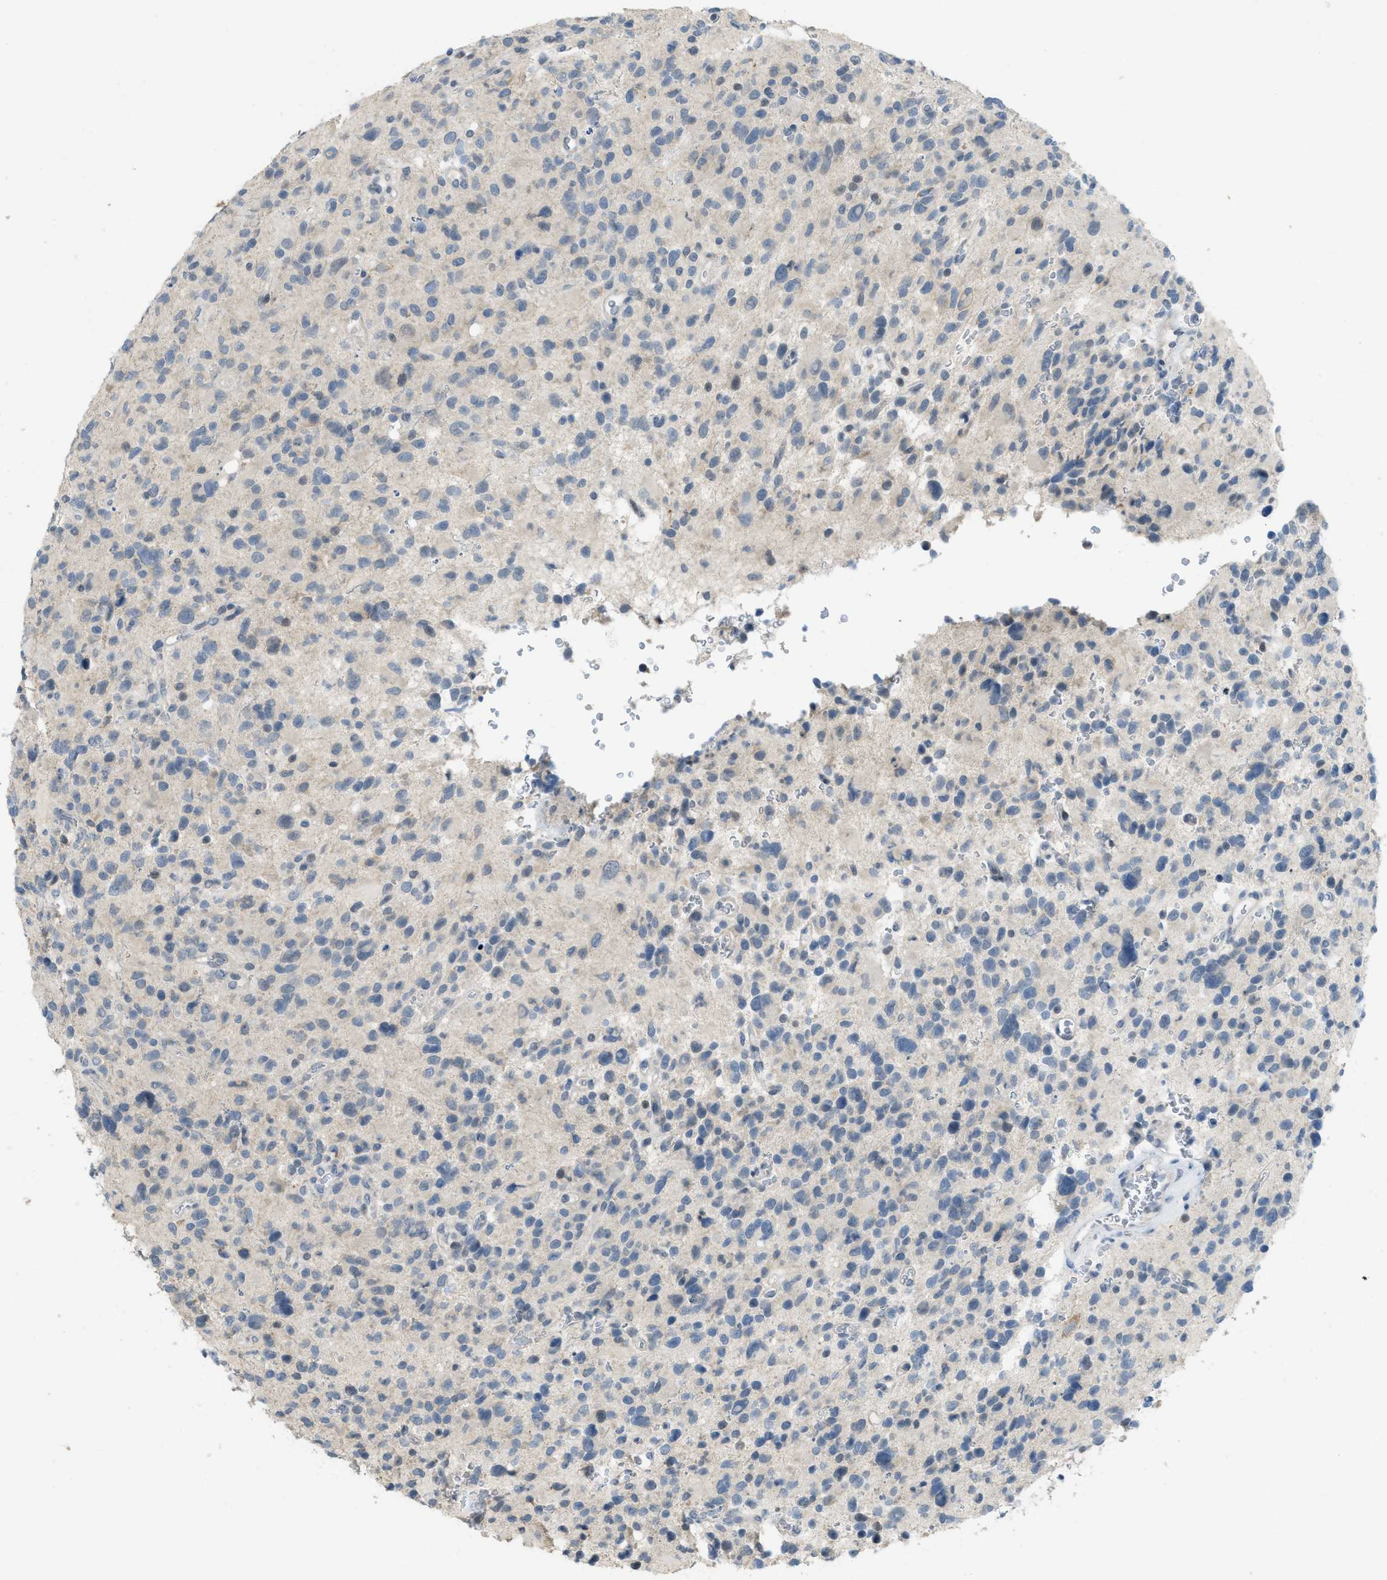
{"staining": {"intensity": "weak", "quantity": "<25%", "location": "cytoplasmic/membranous,nuclear"}, "tissue": "glioma", "cell_type": "Tumor cells", "image_type": "cancer", "snomed": [{"axis": "morphology", "description": "Glioma, malignant, High grade"}, {"axis": "topography", "description": "Brain"}], "caption": "An immunohistochemistry micrograph of malignant glioma (high-grade) is shown. There is no staining in tumor cells of malignant glioma (high-grade).", "gene": "TXNDC2", "patient": {"sex": "male", "age": 48}}